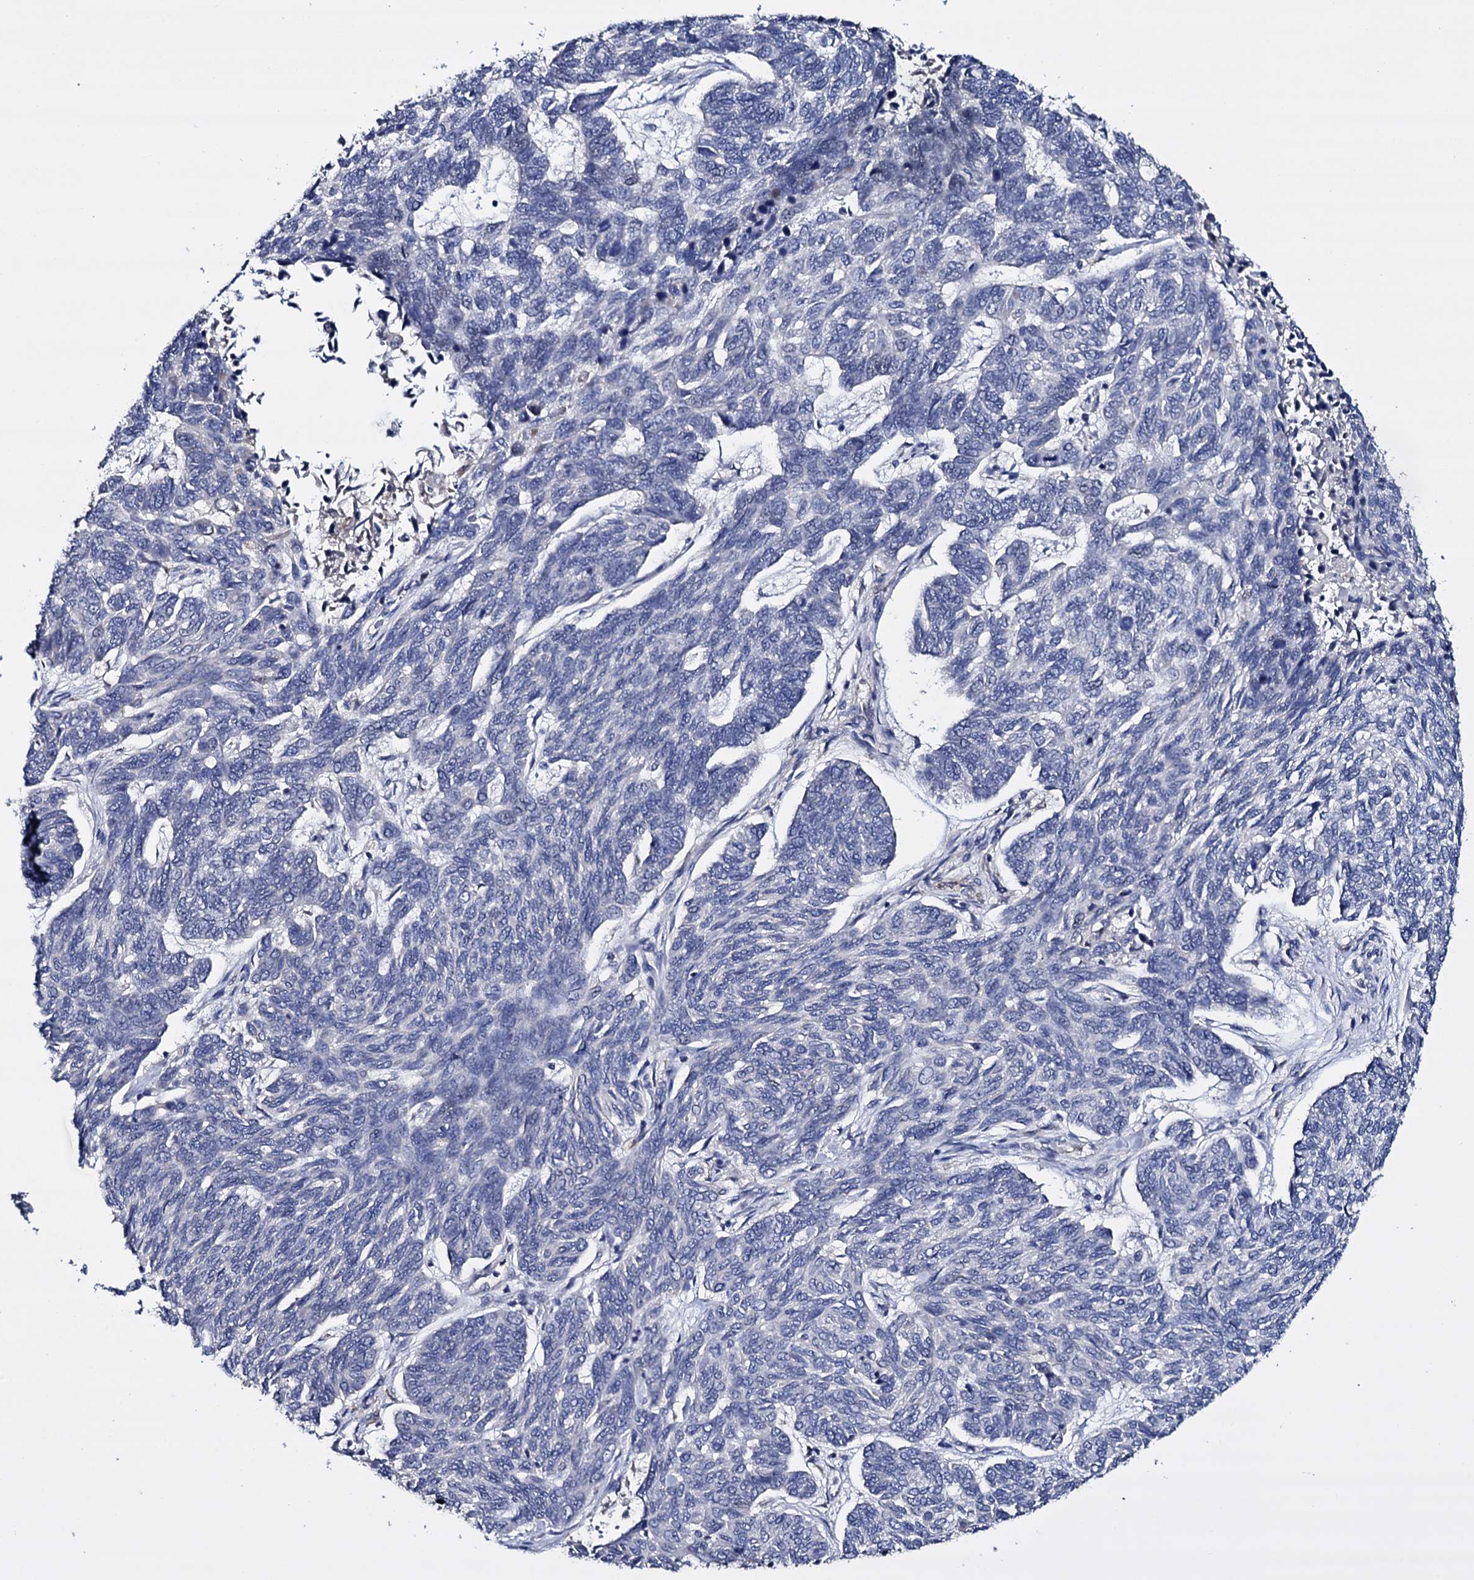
{"staining": {"intensity": "negative", "quantity": "none", "location": "none"}, "tissue": "skin cancer", "cell_type": "Tumor cells", "image_type": "cancer", "snomed": [{"axis": "morphology", "description": "Basal cell carcinoma"}, {"axis": "topography", "description": "Skin"}], "caption": "IHC photomicrograph of neoplastic tissue: human basal cell carcinoma (skin) stained with DAB shows no significant protein staining in tumor cells.", "gene": "BCL2L14", "patient": {"sex": "female", "age": 65}}